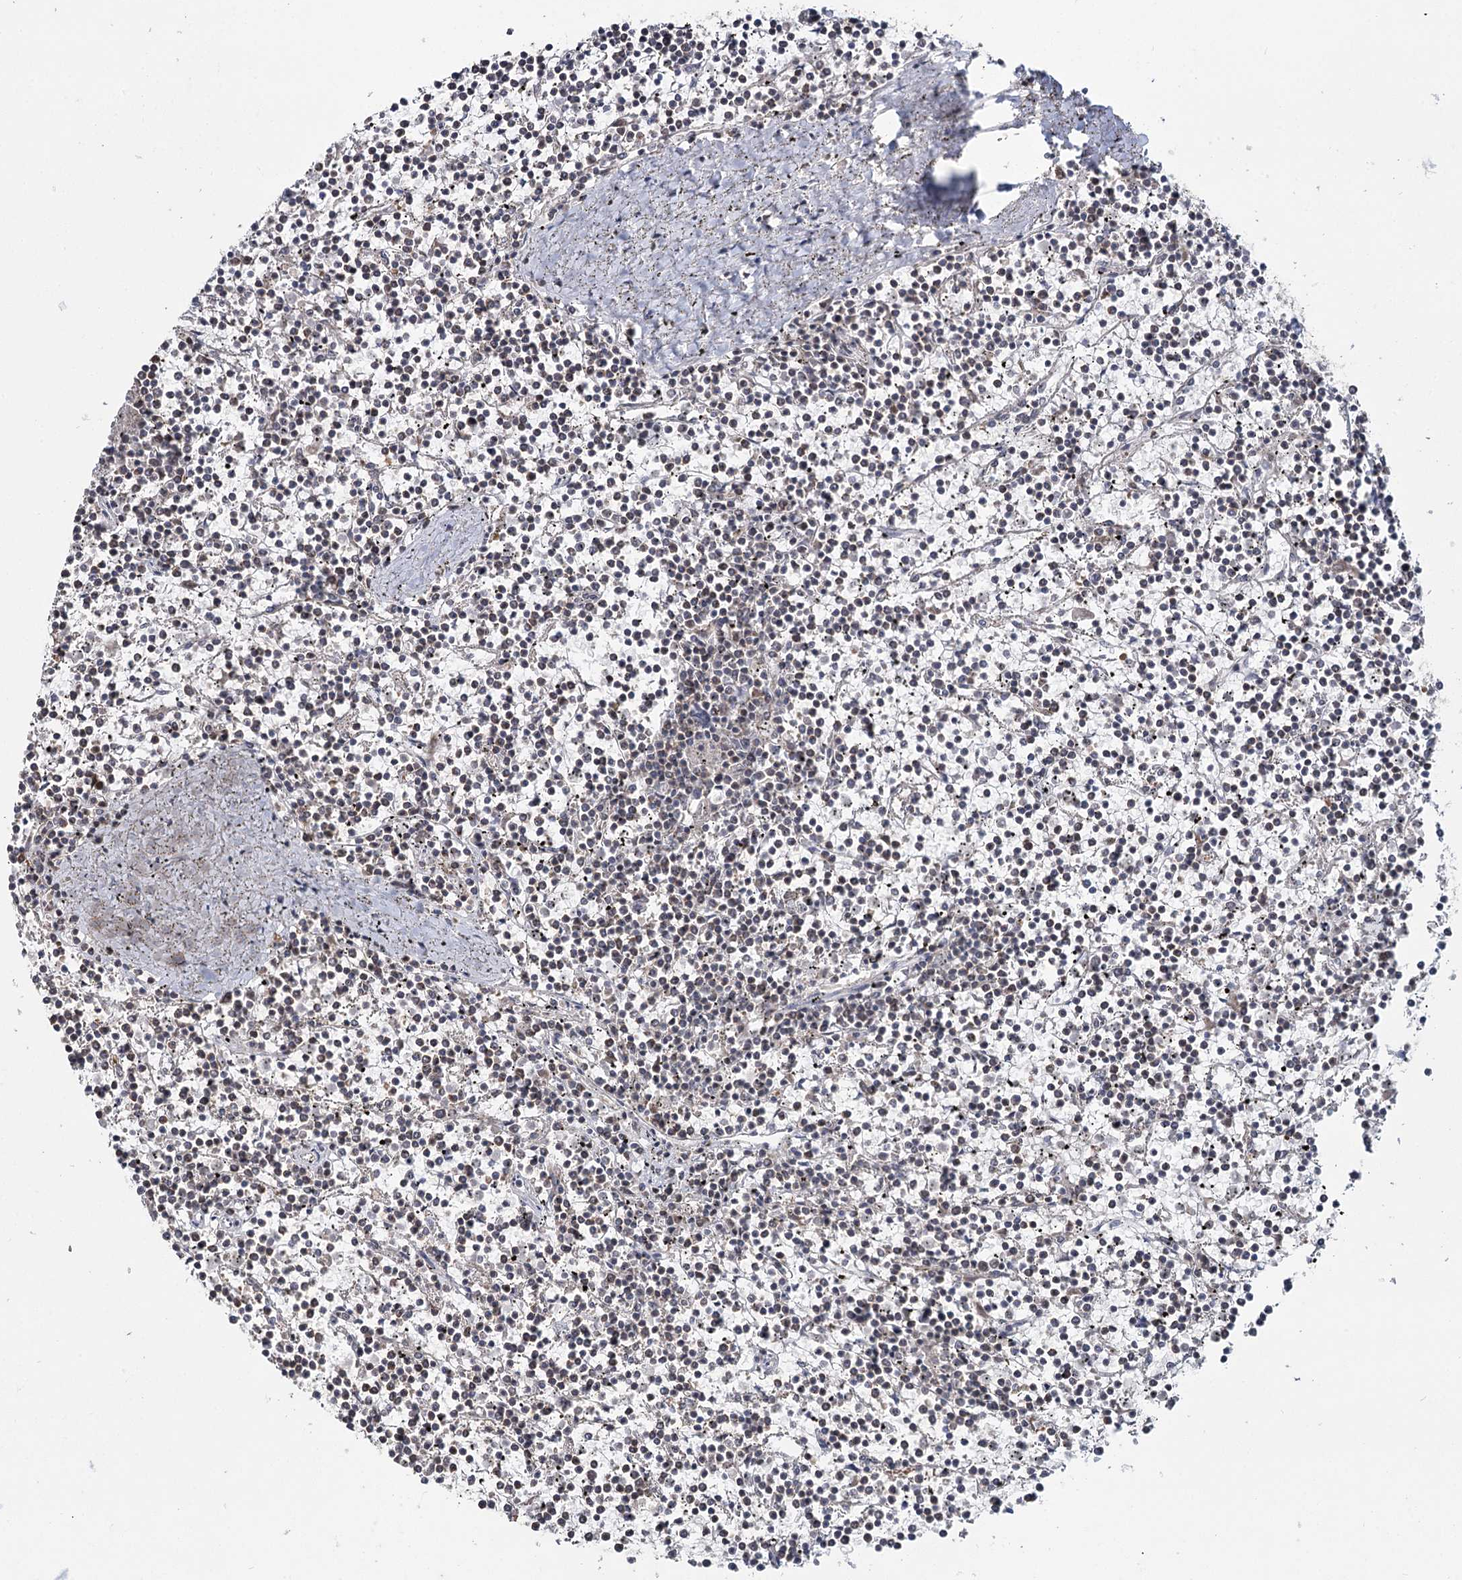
{"staining": {"intensity": "negative", "quantity": "none", "location": "none"}, "tissue": "lymphoma", "cell_type": "Tumor cells", "image_type": "cancer", "snomed": [{"axis": "morphology", "description": "Malignant lymphoma, non-Hodgkin's type, Low grade"}, {"axis": "topography", "description": "Spleen"}], "caption": "IHC histopathology image of human low-grade malignant lymphoma, non-Hodgkin's type stained for a protein (brown), which reveals no staining in tumor cells.", "gene": "PDHX", "patient": {"sex": "female", "age": 19}}